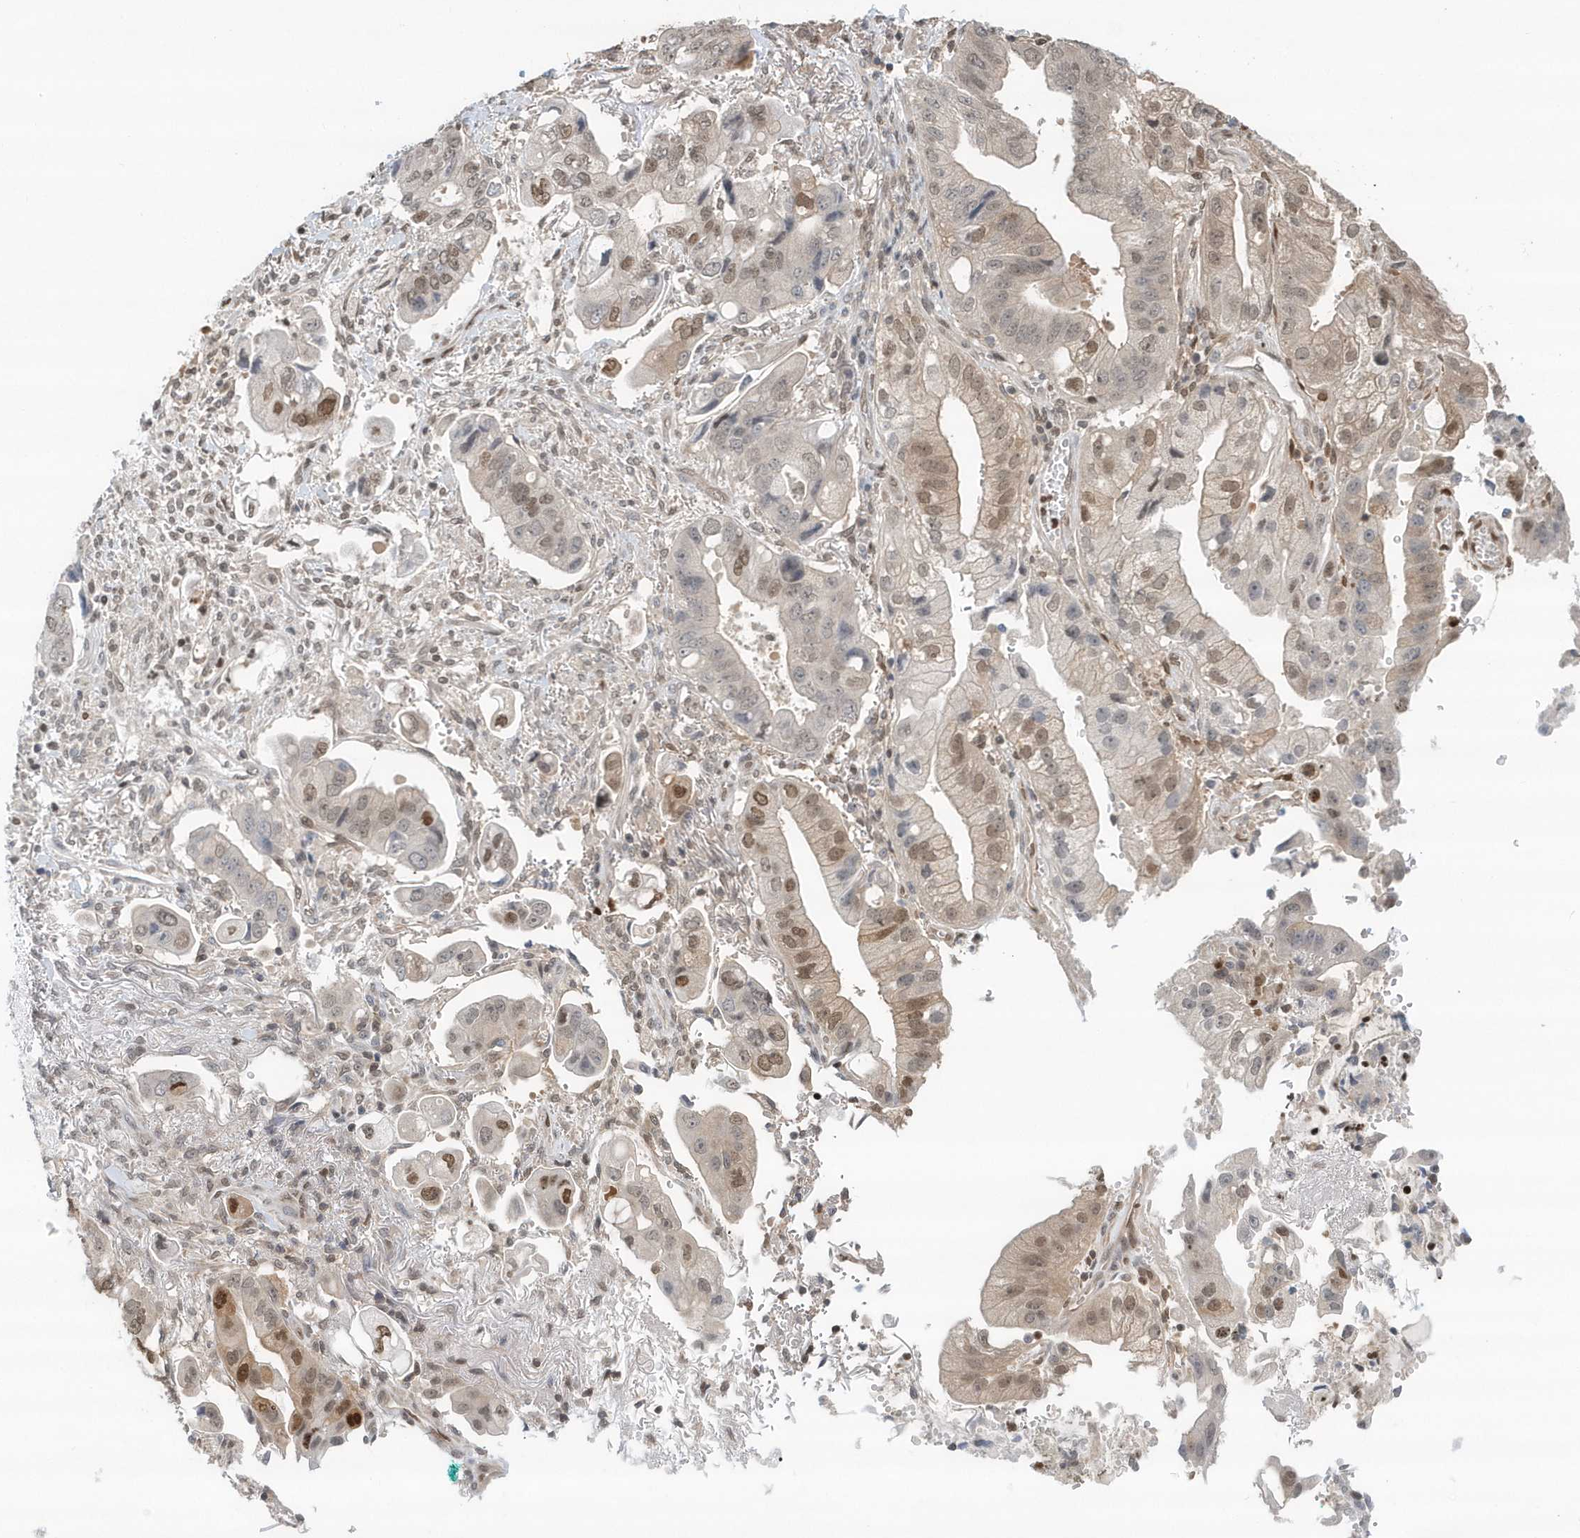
{"staining": {"intensity": "moderate", "quantity": "25%-75%", "location": "nuclear"}, "tissue": "stomach cancer", "cell_type": "Tumor cells", "image_type": "cancer", "snomed": [{"axis": "morphology", "description": "Adenocarcinoma, NOS"}, {"axis": "topography", "description": "Stomach"}], "caption": "A medium amount of moderate nuclear positivity is present in about 25%-75% of tumor cells in stomach cancer (adenocarcinoma) tissue.", "gene": "SUMO2", "patient": {"sex": "male", "age": 62}}